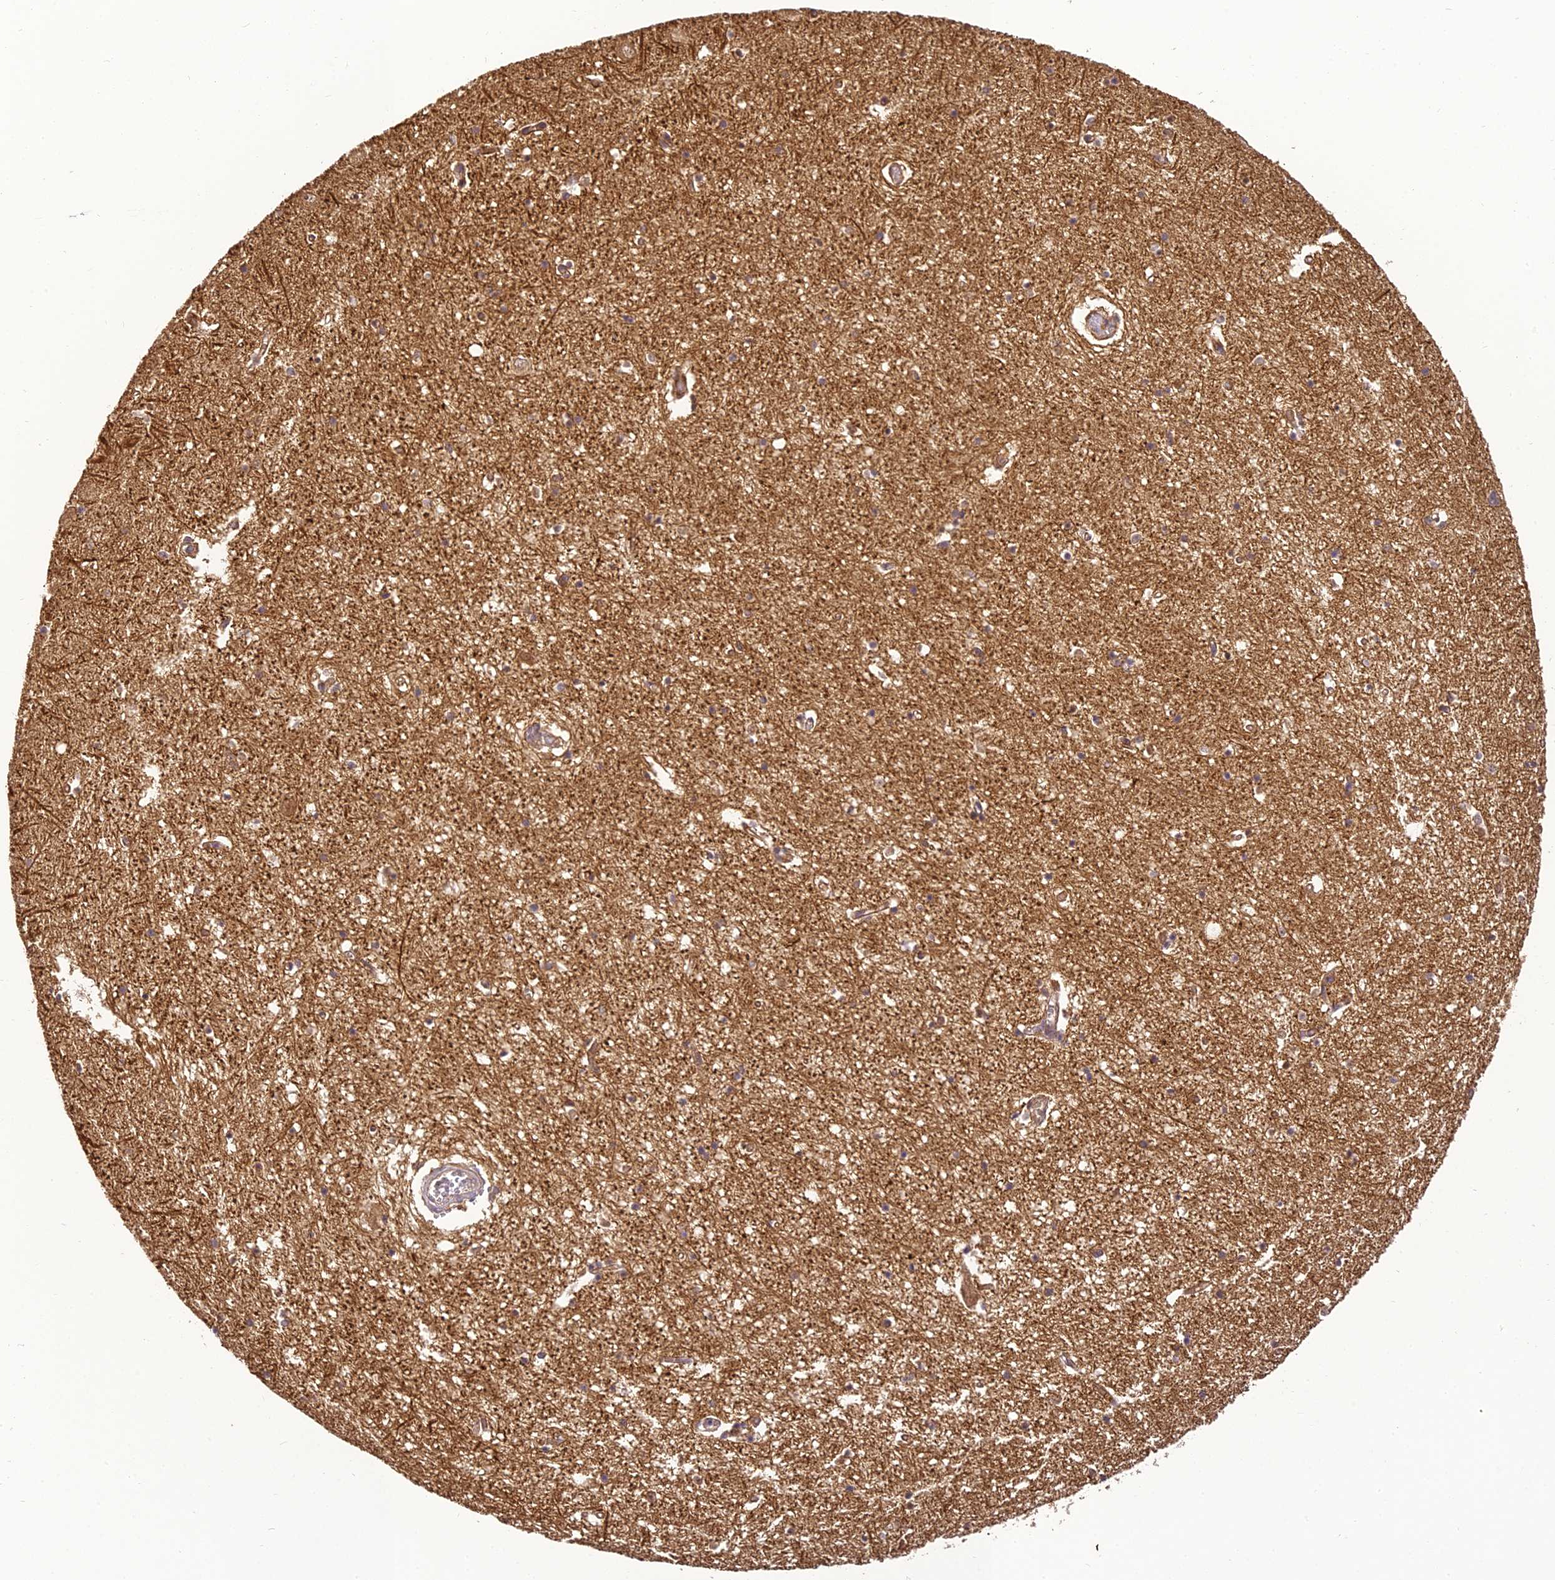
{"staining": {"intensity": "weak", "quantity": "25%-75%", "location": "nuclear"}, "tissue": "hippocampus", "cell_type": "Glial cells", "image_type": "normal", "snomed": [{"axis": "morphology", "description": "Normal tissue, NOS"}, {"axis": "topography", "description": "Hippocampus"}], "caption": "An immunohistochemistry histopathology image of benign tissue is shown. Protein staining in brown labels weak nuclear positivity in hippocampus within glial cells. (IHC, brightfield microscopy, high magnification).", "gene": "BCDIN3D", "patient": {"sex": "male", "age": 70}}